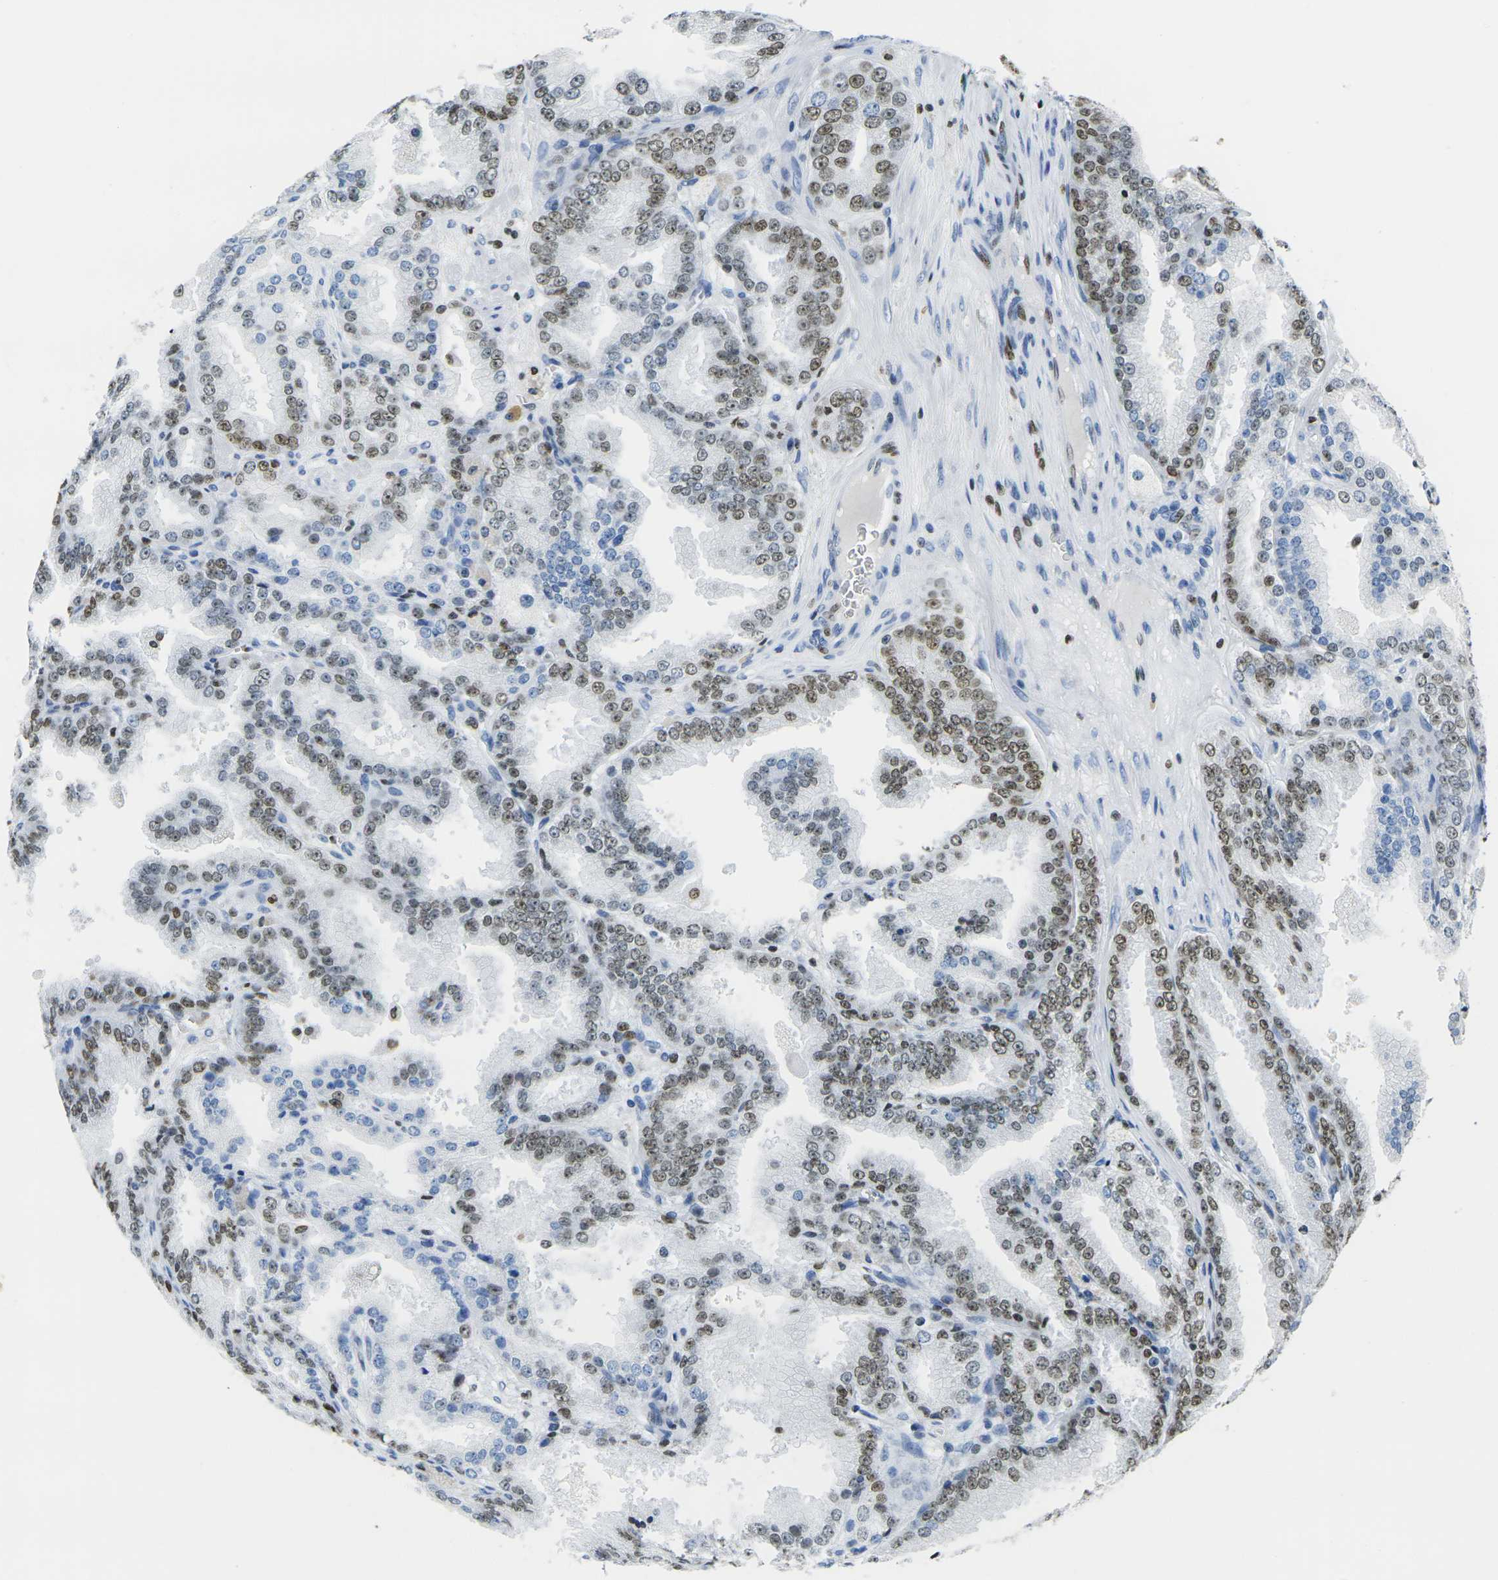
{"staining": {"intensity": "strong", "quantity": "25%-75%", "location": "nuclear"}, "tissue": "prostate cancer", "cell_type": "Tumor cells", "image_type": "cancer", "snomed": [{"axis": "morphology", "description": "Adenocarcinoma, High grade"}, {"axis": "topography", "description": "Prostate"}], "caption": "Strong nuclear staining is present in approximately 25%-75% of tumor cells in prostate high-grade adenocarcinoma.", "gene": "DRAXIN", "patient": {"sex": "male", "age": 61}}